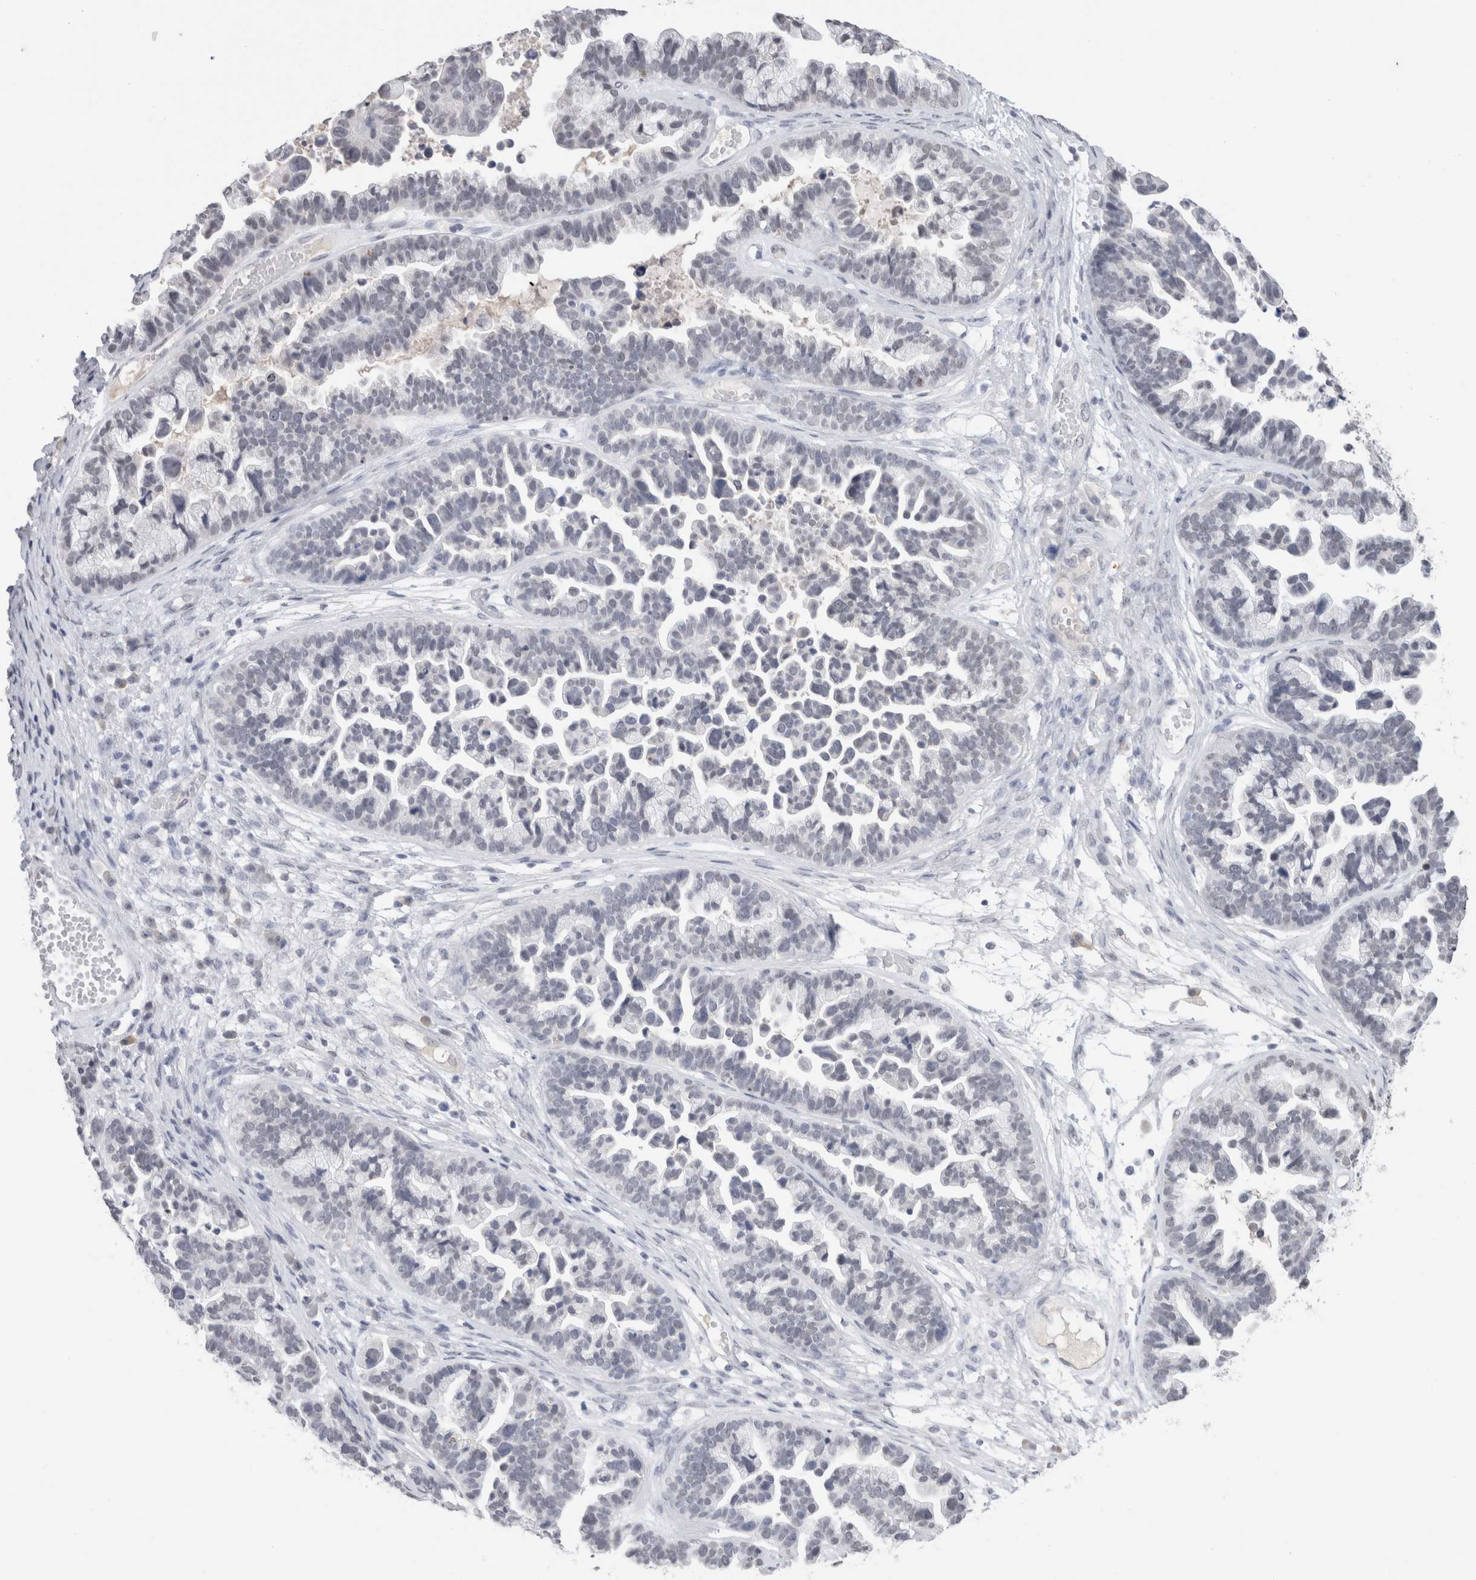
{"staining": {"intensity": "negative", "quantity": "none", "location": "none"}, "tissue": "ovarian cancer", "cell_type": "Tumor cells", "image_type": "cancer", "snomed": [{"axis": "morphology", "description": "Cystadenocarcinoma, serous, NOS"}, {"axis": "topography", "description": "Ovary"}], "caption": "High power microscopy micrograph of an immunohistochemistry (IHC) histopathology image of serous cystadenocarcinoma (ovarian), revealing no significant positivity in tumor cells.", "gene": "CADM3", "patient": {"sex": "female", "age": 56}}